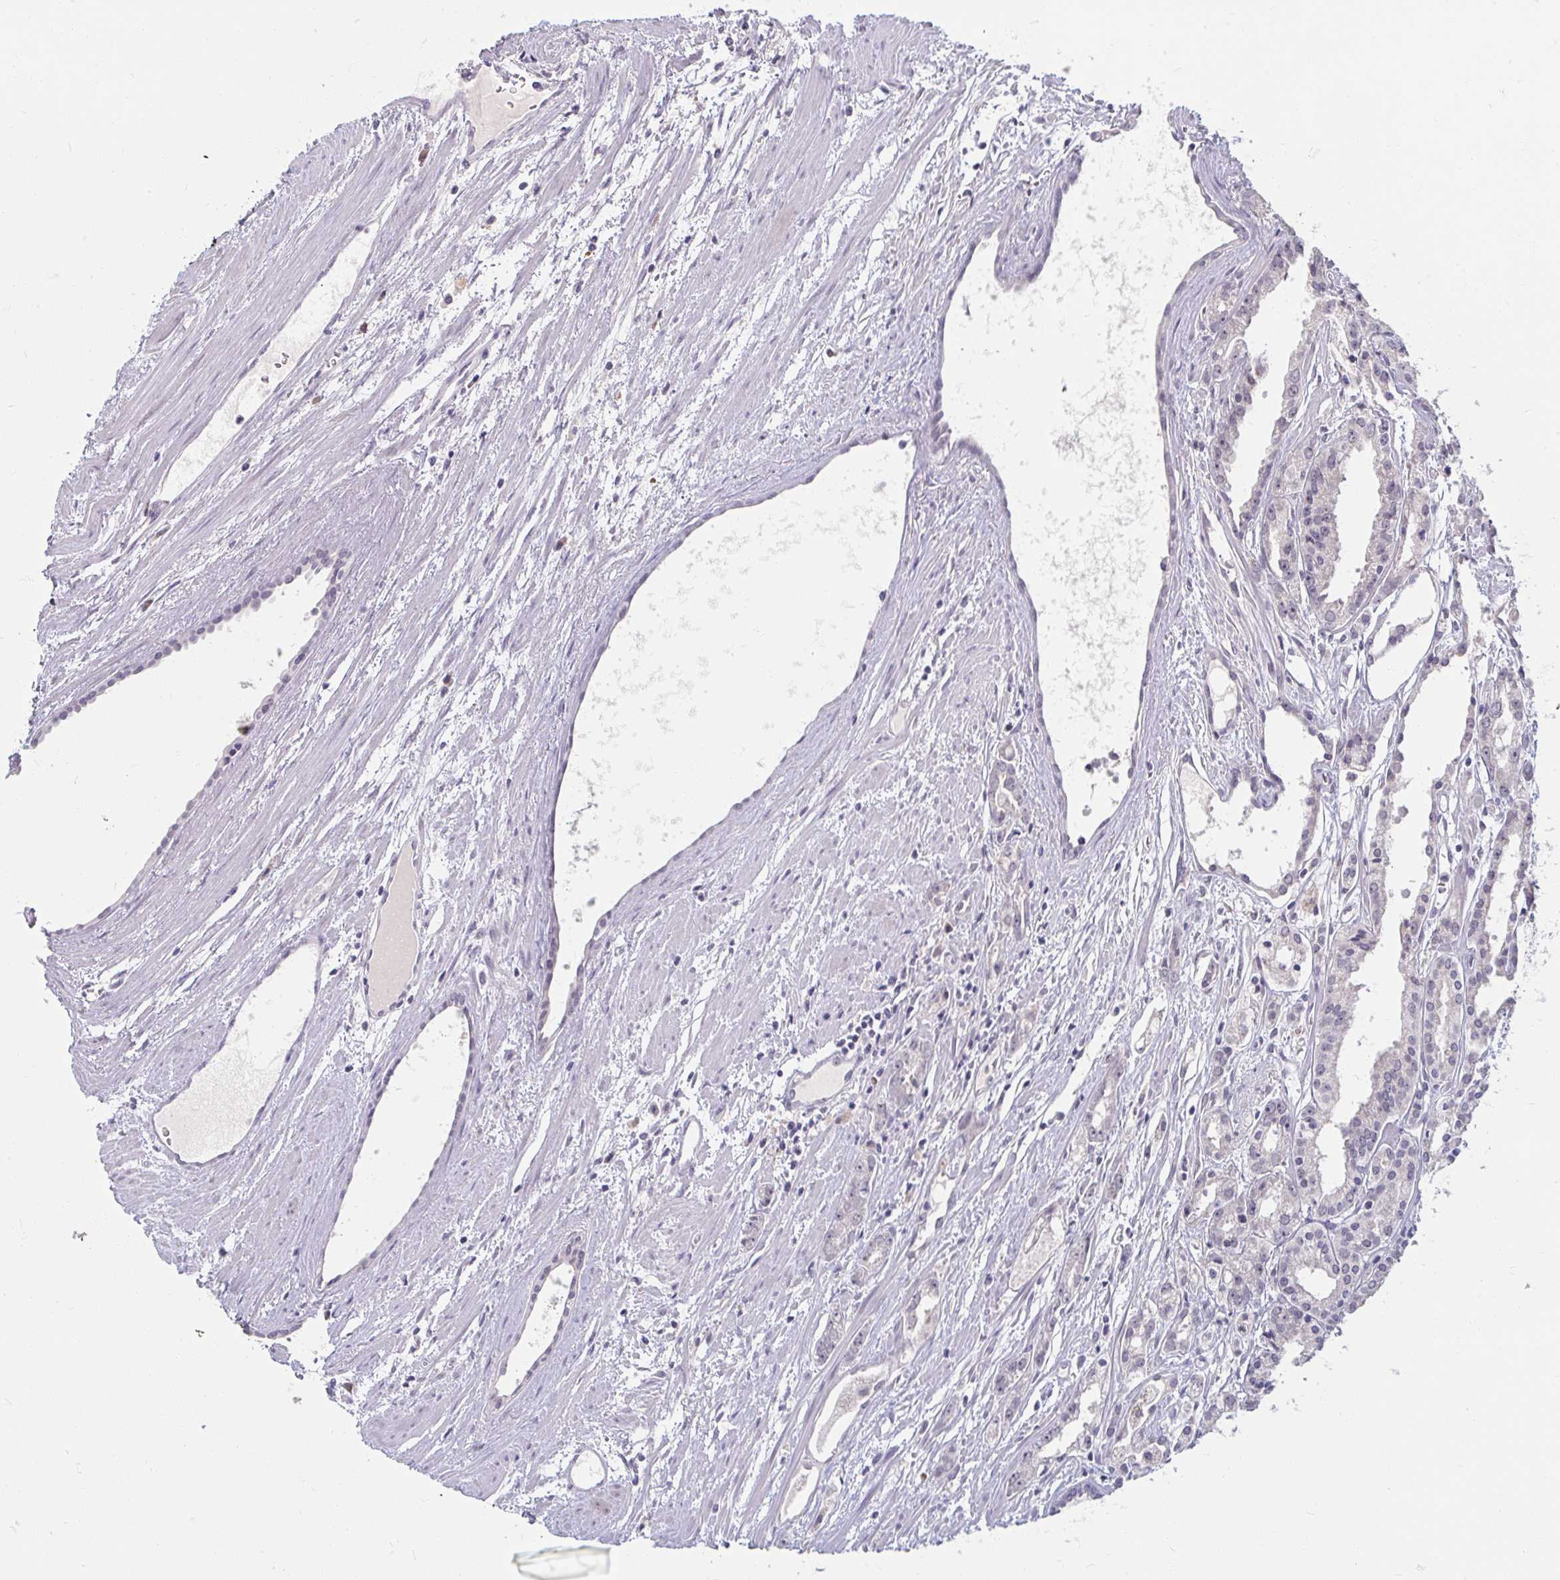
{"staining": {"intensity": "weak", "quantity": "25%-75%", "location": "nuclear"}, "tissue": "prostate cancer", "cell_type": "Tumor cells", "image_type": "cancer", "snomed": [{"axis": "morphology", "description": "Adenocarcinoma, High grade"}, {"axis": "topography", "description": "Prostate"}], "caption": "Weak nuclear positivity is identified in approximately 25%-75% of tumor cells in prostate cancer (high-grade adenocarcinoma). The protein of interest is shown in brown color, while the nuclei are stained blue.", "gene": "DDN", "patient": {"sex": "male", "age": 68}}